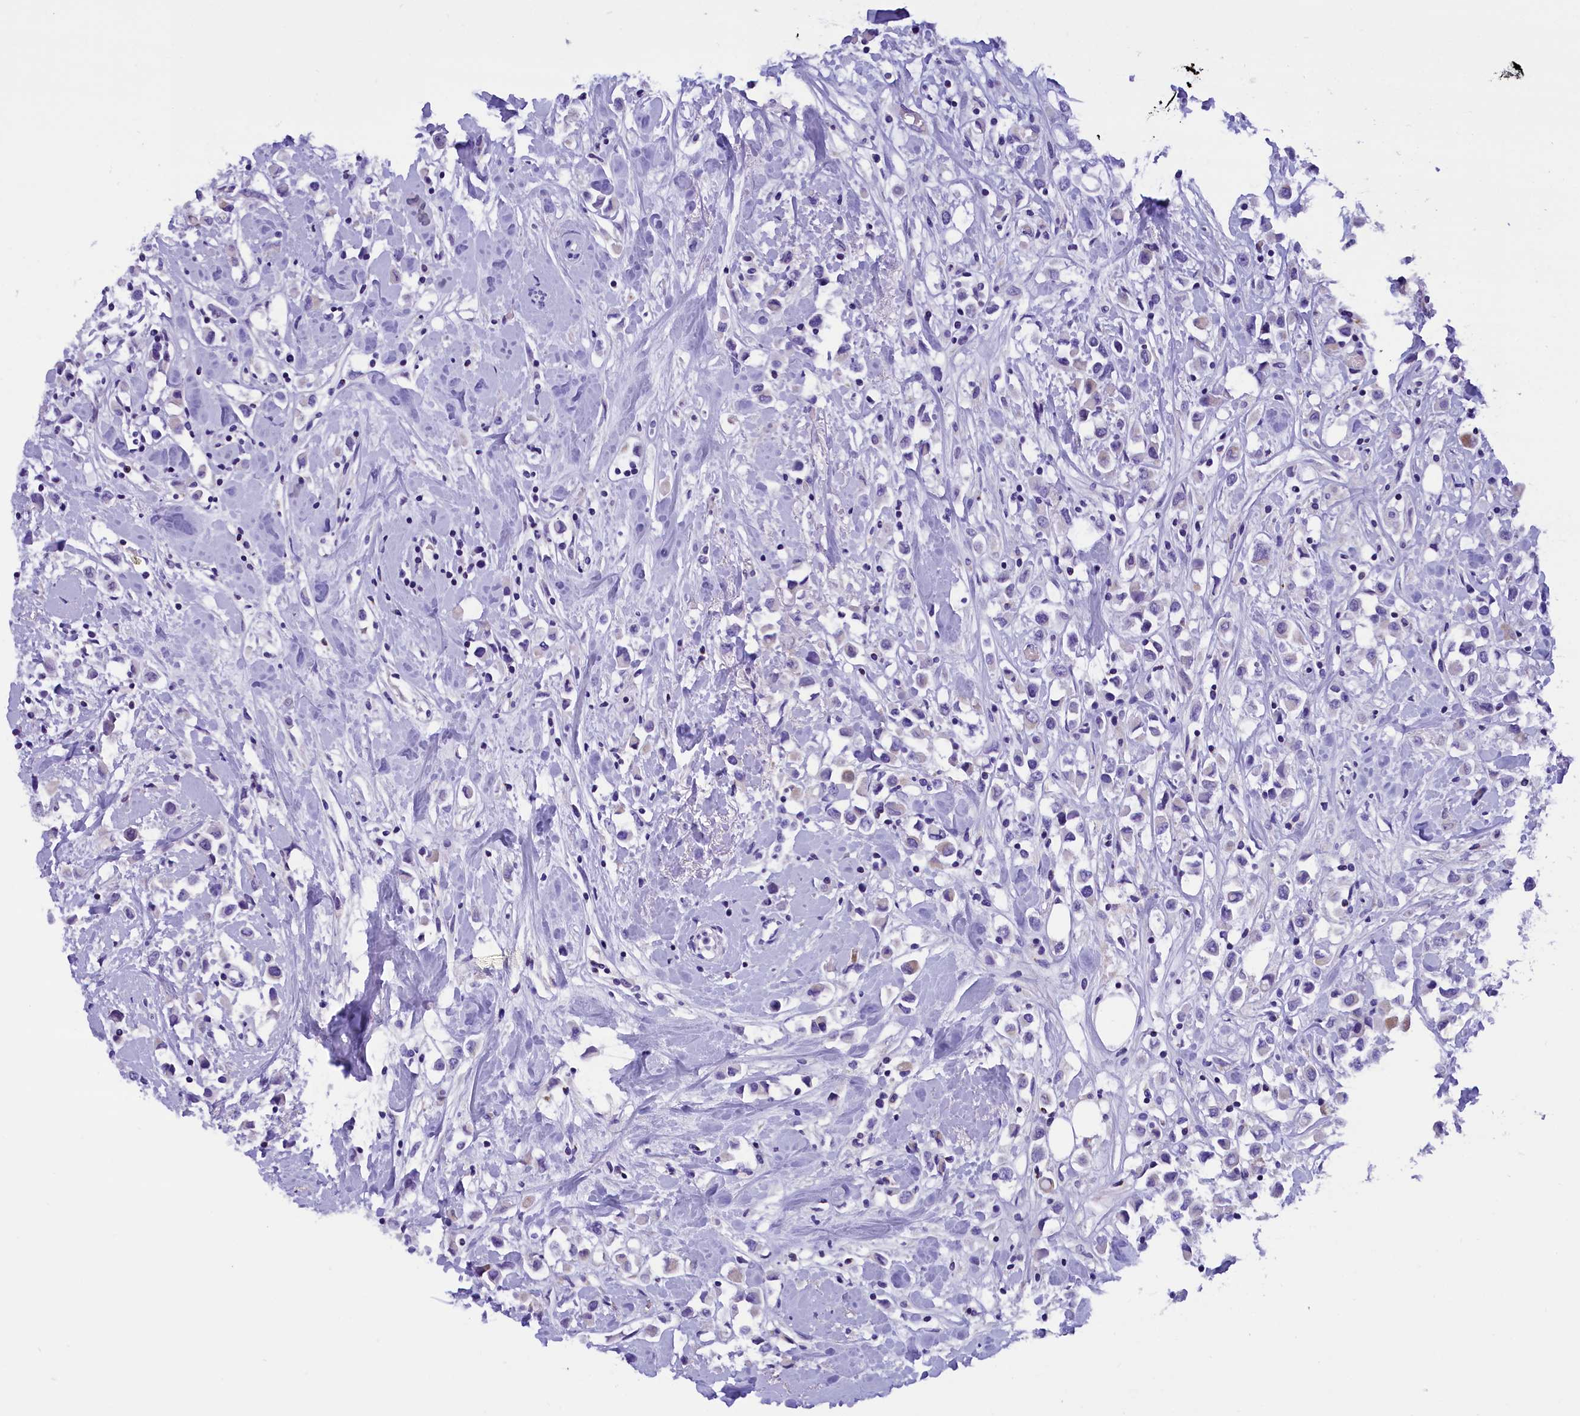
{"staining": {"intensity": "weak", "quantity": "<25%", "location": "cytoplasmic/membranous"}, "tissue": "breast cancer", "cell_type": "Tumor cells", "image_type": "cancer", "snomed": [{"axis": "morphology", "description": "Duct carcinoma"}, {"axis": "topography", "description": "Breast"}], "caption": "Breast cancer was stained to show a protein in brown. There is no significant positivity in tumor cells.", "gene": "ABAT", "patient": {"sex": "female", "age": 61}}